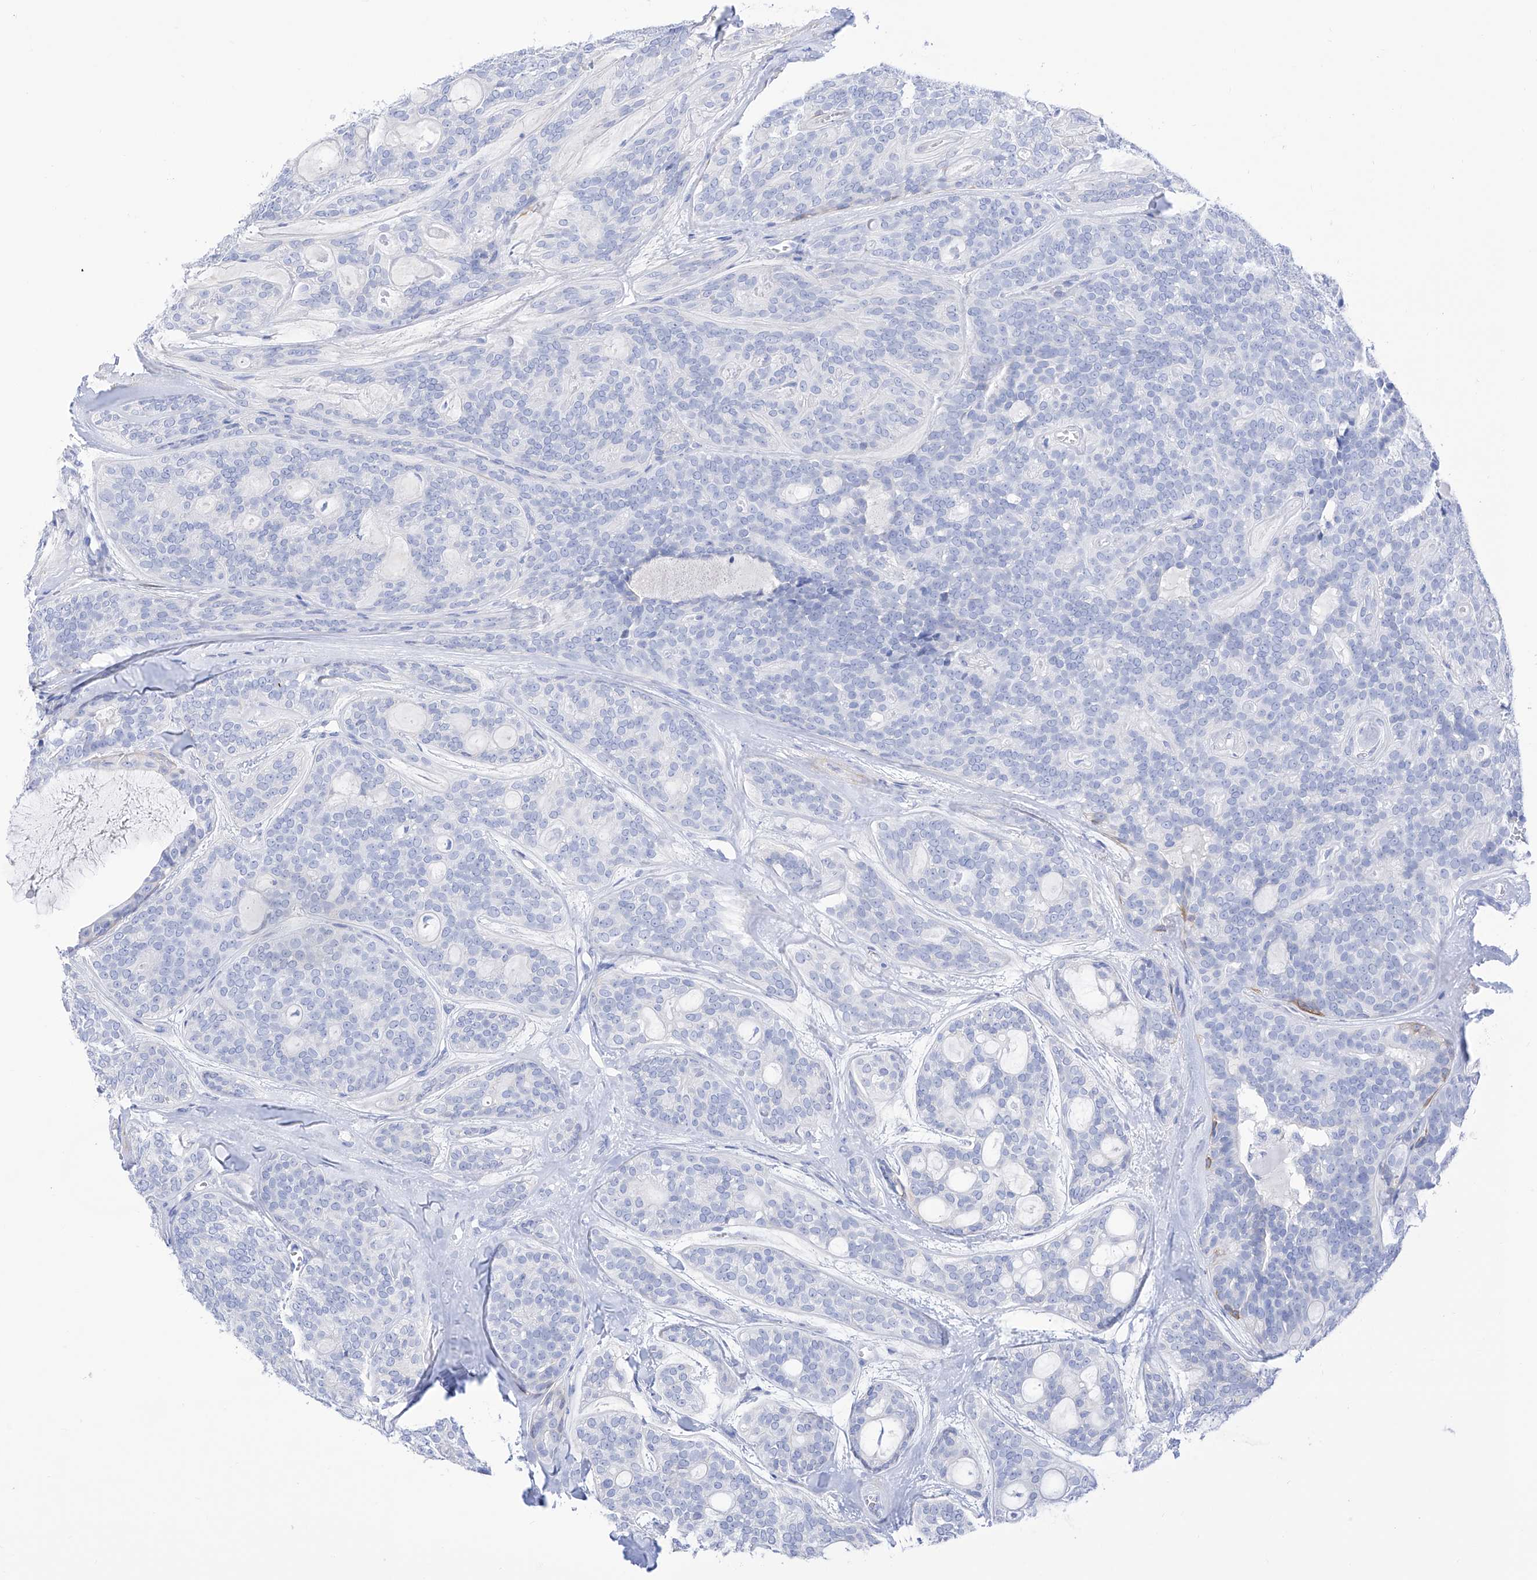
{"staining": {"intensity": "negative", "quantity": "none", "location": "none"}, "tissue": "head and neck cancer", "cell_type": "Tumor cells", "image_type": "cancer", "snomed": [{"axis": "morphology", "description": "Adenocarcinoma, NOS"}, {"axis": "topography", "description": "Head-Neck"}], "caption": "There is no significant positivity in tumor cells of head and neck adenocarcinoma.", "gene": "TRPC7", "patient": {"sex": "male", "age": 66}}